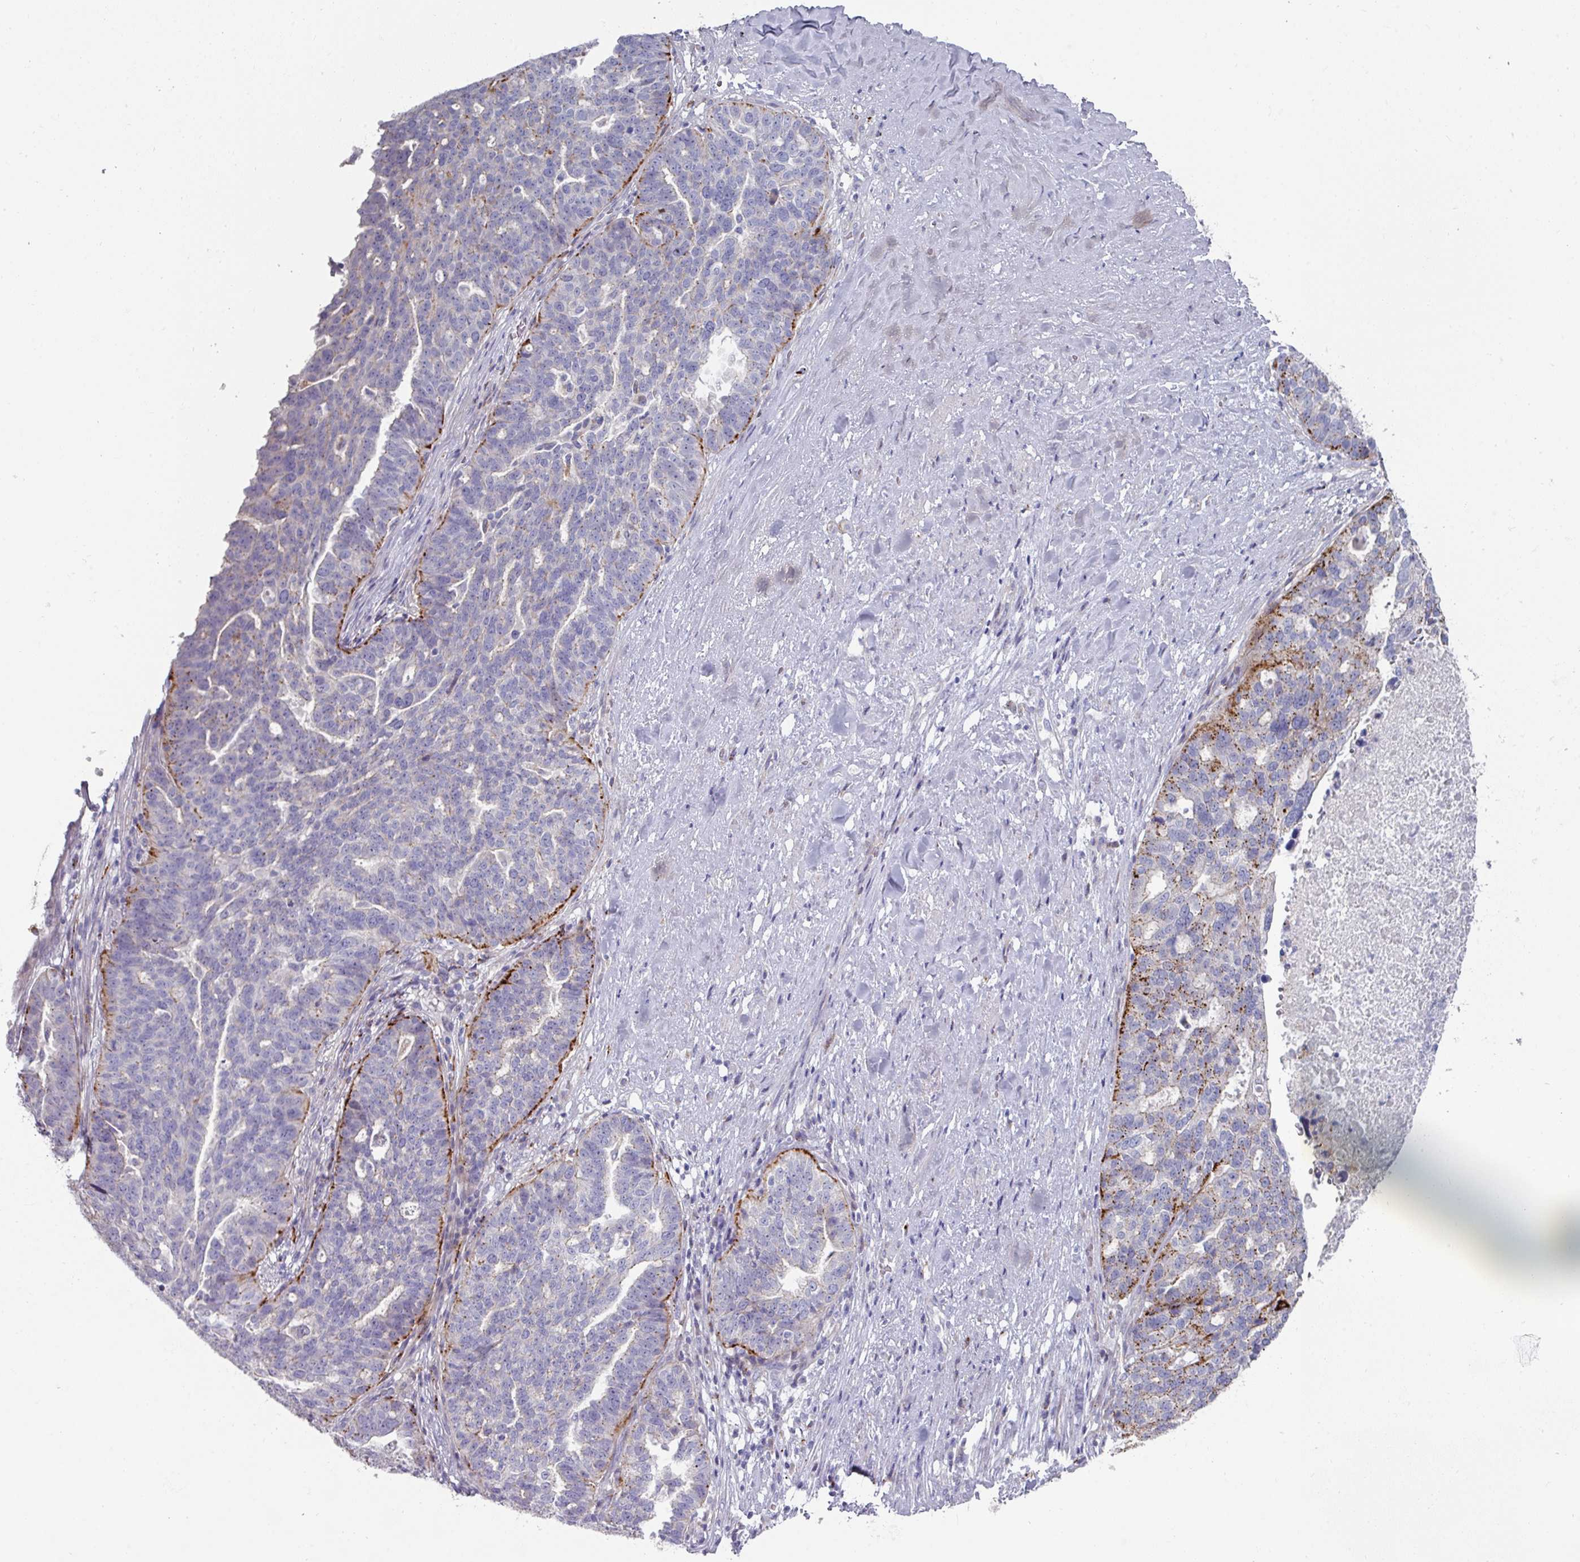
{"staining": {"intensity": "strong", "quantity": "<25%", "location": "cytoplasmic/membranous"}, "tissue": "ovarian cancer", "cell_type": "Tumor cells", "image_type": "cancer", "snomed": [{"axis": "morphology", "description": "Cystadenocarcinoma, serous, NOS"}, {"axis": "topography", "description": "Ovary"}], "caption": "Immunohistochemical staining of ovarian serous cystadenocarcinoma shows medium levels of strong cytoplasmic/membranous protein expression in approximately <25% of tumor cells. Ihc stains the protein in brown and the nuclei are stained blue.", "gene": "NT5C1A", "patient": {"sex": "female", "age": 59}}